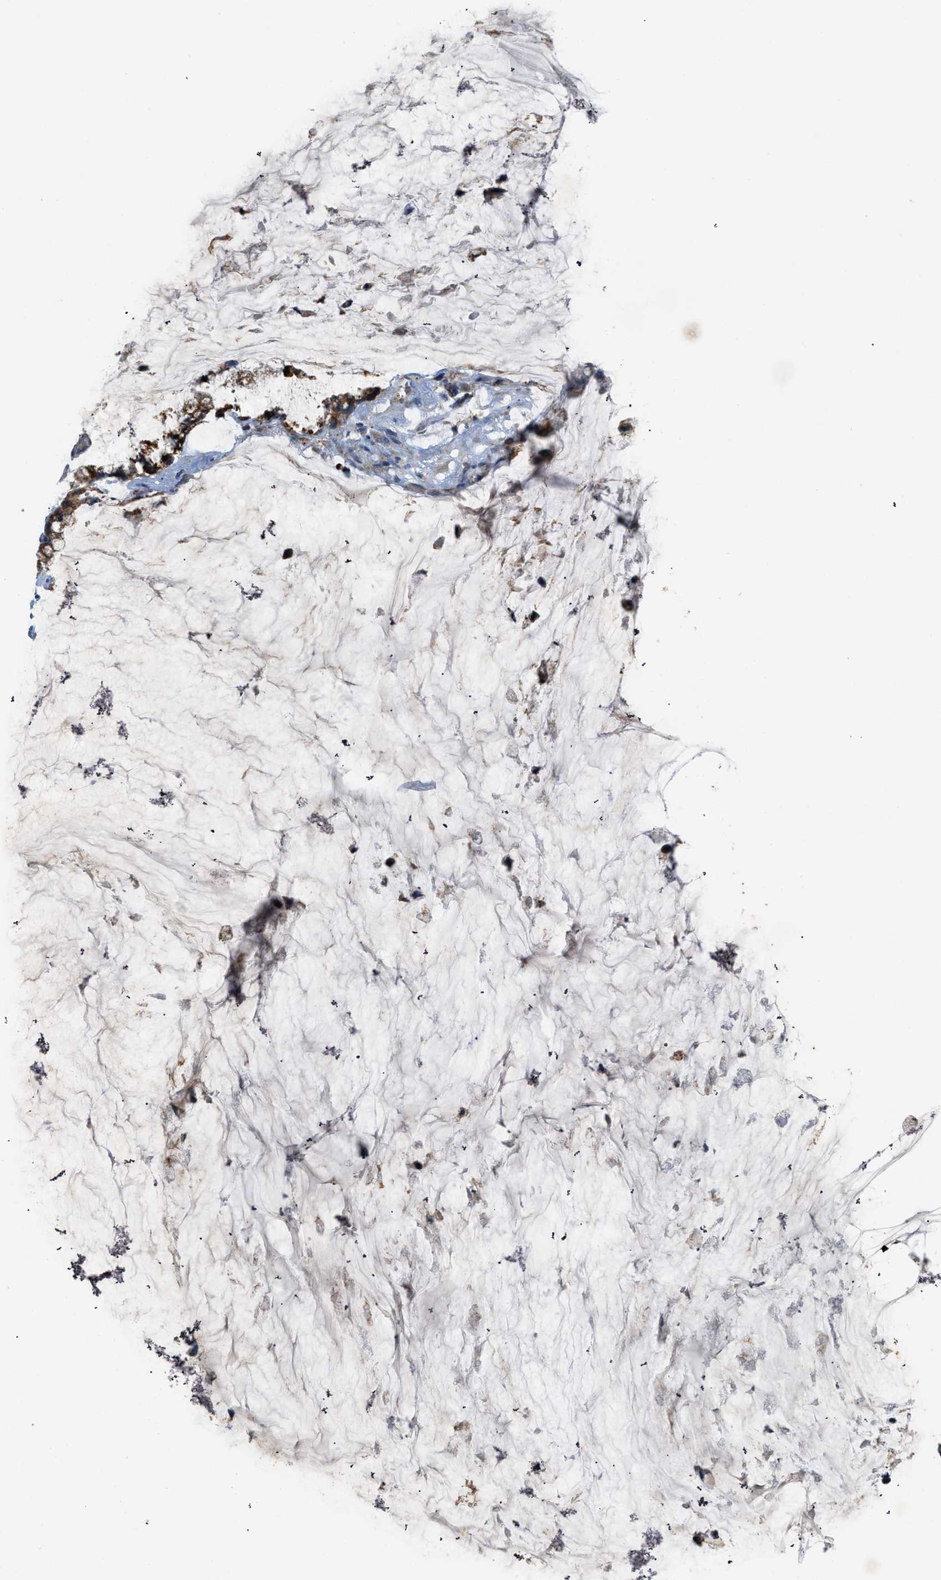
{"staining": {"intensity": "weak", "quantity": ">75%", "location": "cytoplasmic/membranous"}, "tissue": "ovarian cancer", "cell_type": "Tumor cells", "image_type": "cancer", "snomed": [{"axis": "morphology", "description": "Cystadenocarcinoma, mucinous, NOS"}, {"axis": "topography", "description": "Ovary"}], "caption": "Immunohistochemical staining of human ovarian cancer reveals weak cytoplasmic/membranous protein expression in about >75% of tumor cells.", "gene": "TMEM68", "patient": {"sex": "female", "age": 39}}